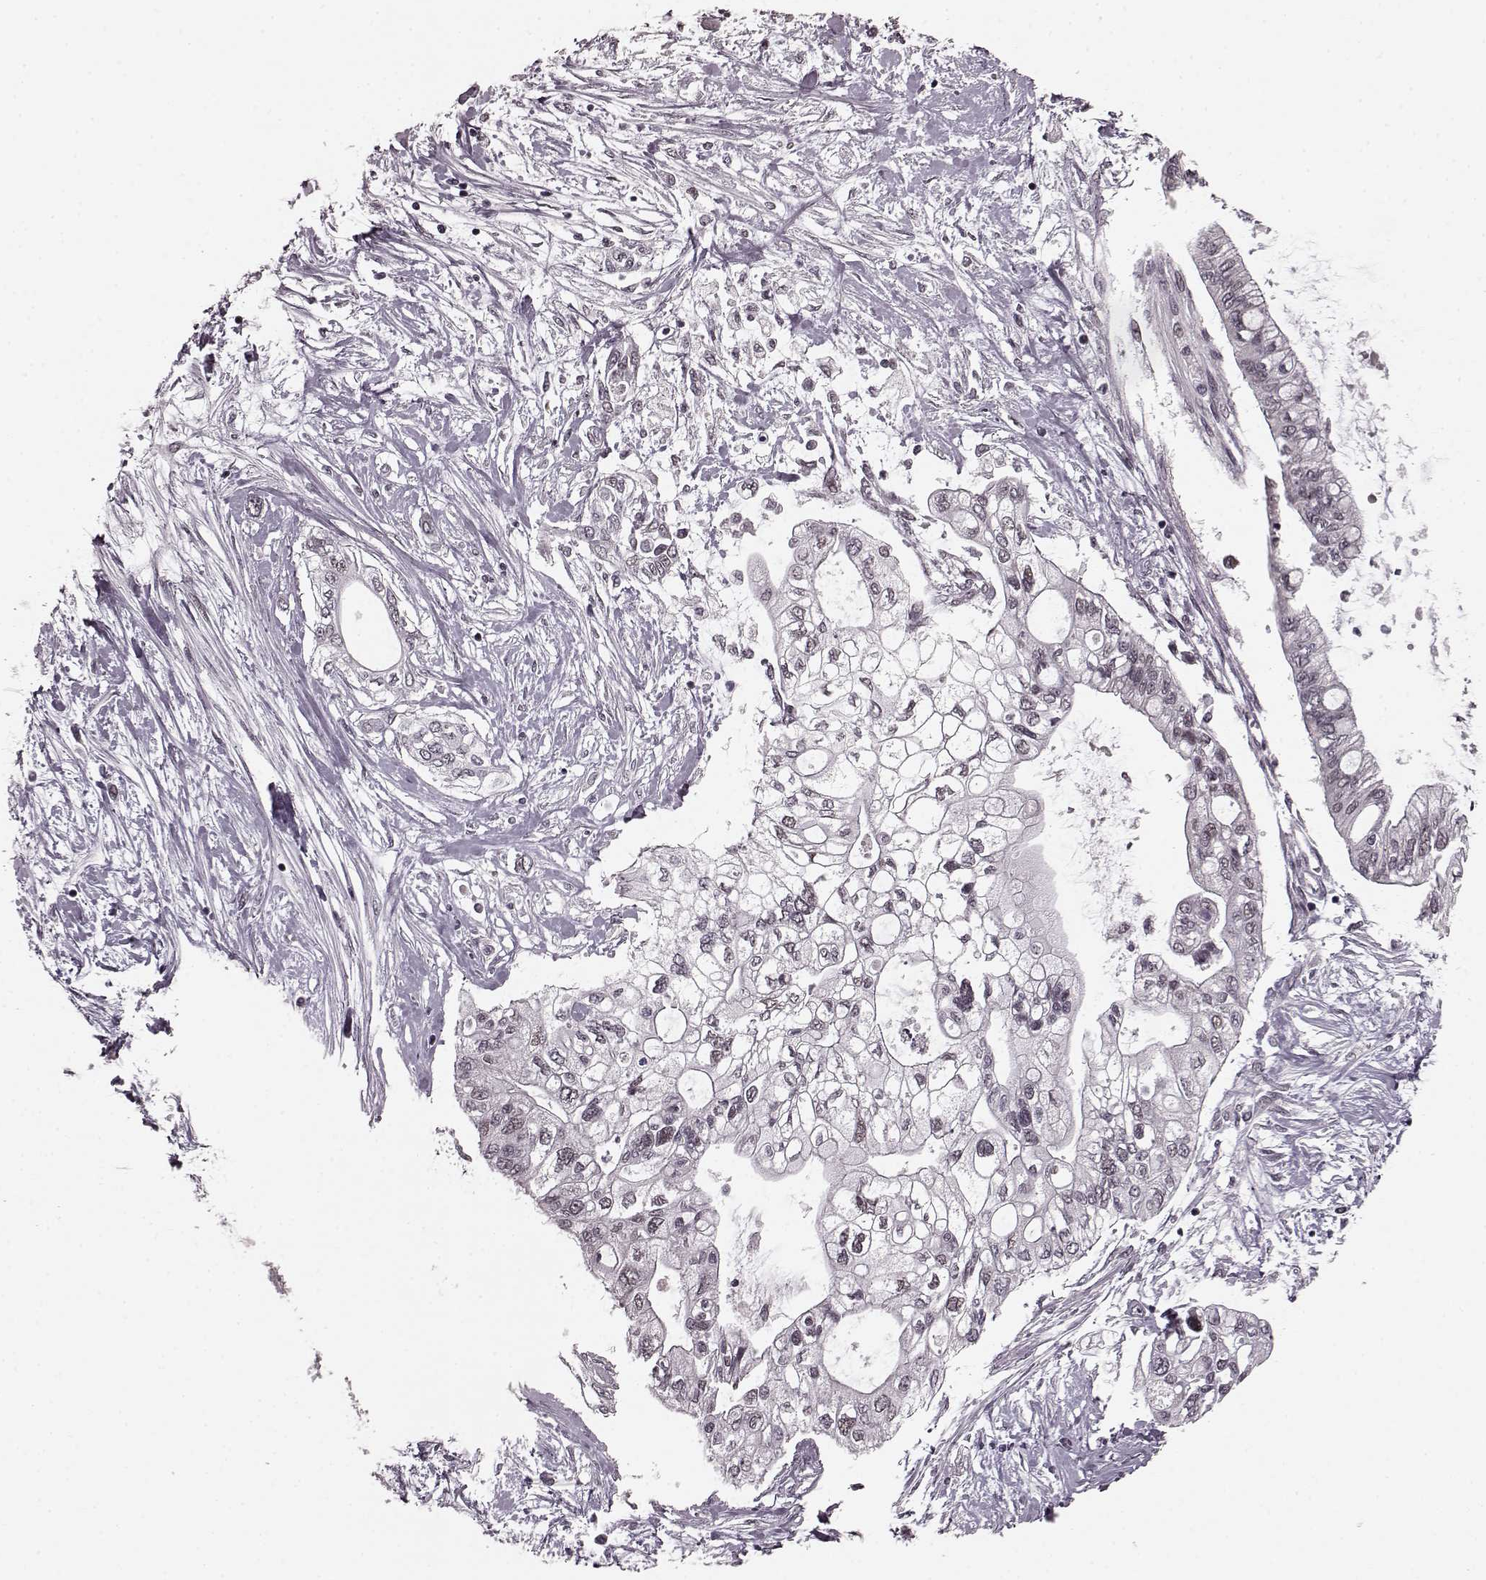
{"staining": {"intensity": "negative", "quantity": "none", "location": "none"}, "tissue": "pancreatic cancer", "cell_type": "Tumor cells", "image_type": "cancer", "snomed": [{"axis": "morphology", "description": "Adenocarcinoma, NOS"}, {"axis": "topography", "description": "Pancreas"}], "caption": "The IHC photomicrograph has no significant positivity in tumor cells of pancreatic adenocarcinoma tissue.", "gene": "PLCB4", "patient": {"sex": "female", "age": 77}}